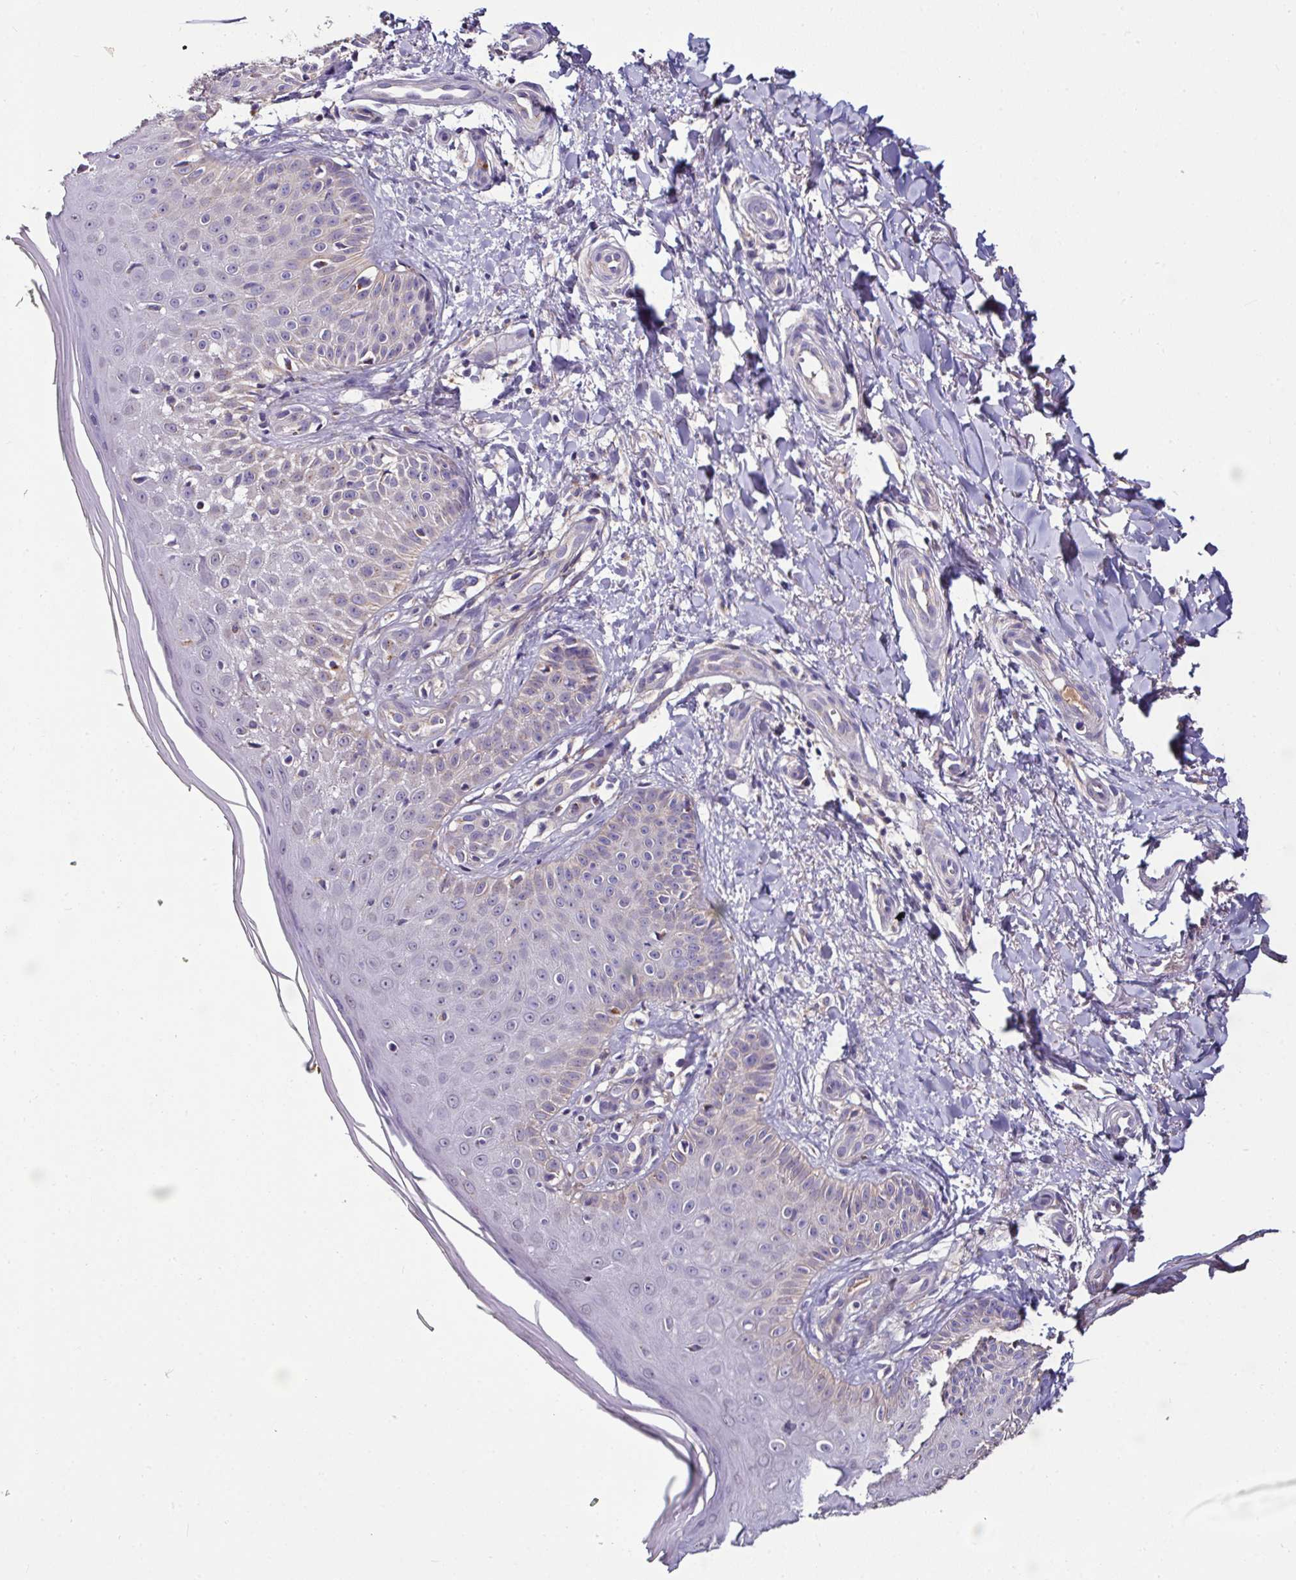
{"staining": {"intensity": "negative", "quantity": "none", "location": "none"}, "tissue": "skin", "cell_type": "Fibroblasts", "image_type": "normal", "snomed": [{"axis": "morphology", "description": "Normal tissue, NOS"}, {"axis": "topography", "description": "Skin"}], "caption": "High power microscopy micrograph of an immunohistochemistry micrograph of benign skin, revealing no significant staining in fibroblasts. The staining was performed using DAB to visualize the protein expression in brown, while the nuclei were stained in blue with hematoxylin (Magnification: 20x).", "gene": "CPD", "patient": {"sex": "male", "age": 81}}